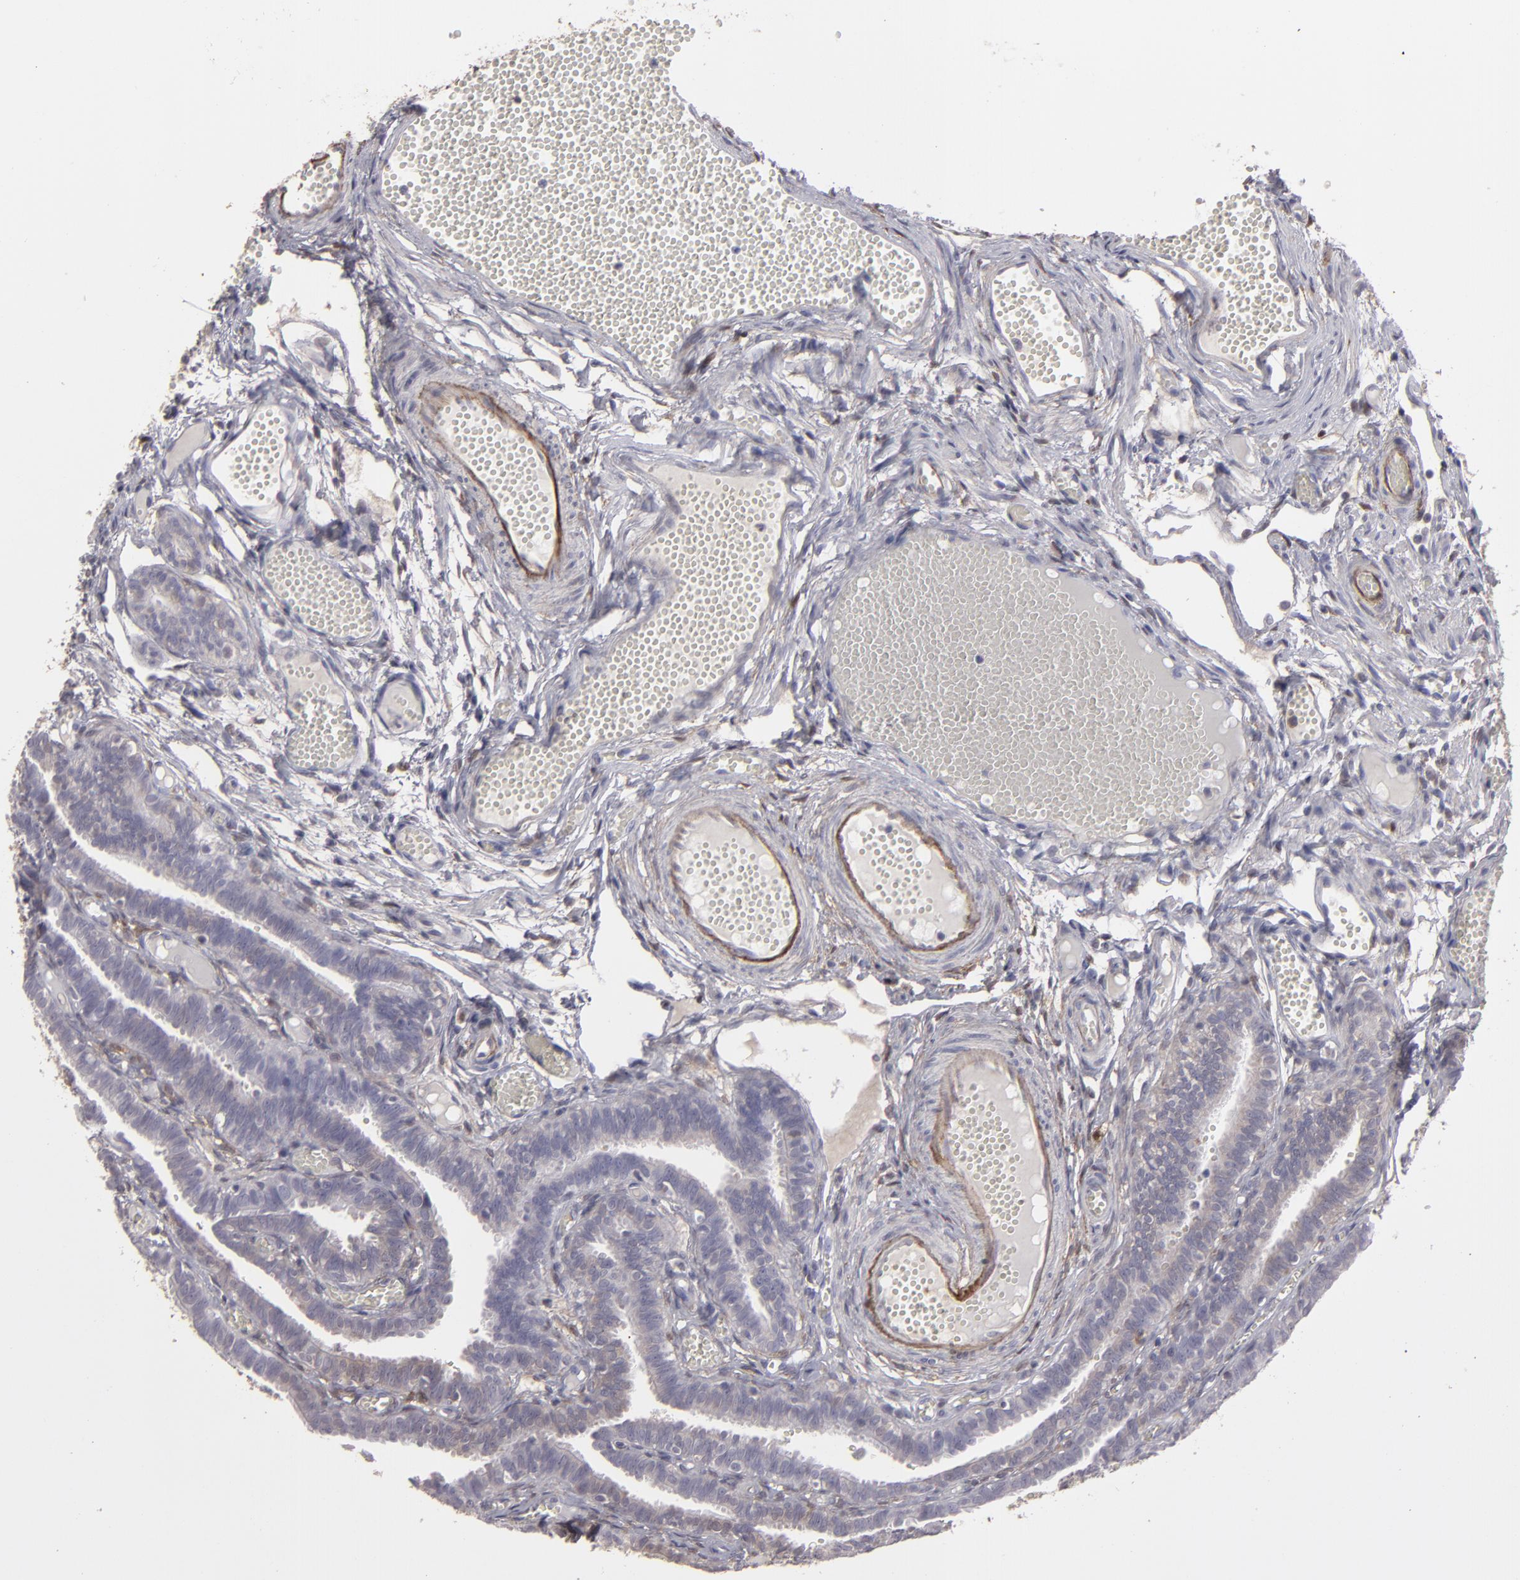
{"staining": {"intensity": "weak", "quantity": "25%-75%", "location": "cytoplasmic/membranous"}, "tissue": "fallopian tube", "cell_type": "Glandular cells", "image_type": "normal", "snomed": [{"axis": "morphology", "description": "Normal tissue, NOS"}, {"axis": "topography", "description": "Fallopian tube"}], "caption": "DAB immunohistochemical staining of normal fallopian tube shows weak cytoplasmic/membranous protein expression in about 25%-75% of glandular cells. The protein is shown in brown color, while the nuclei are stained blue.", "gene": "SEMA3G", "patient": {"sex": "female", "age": 29}}